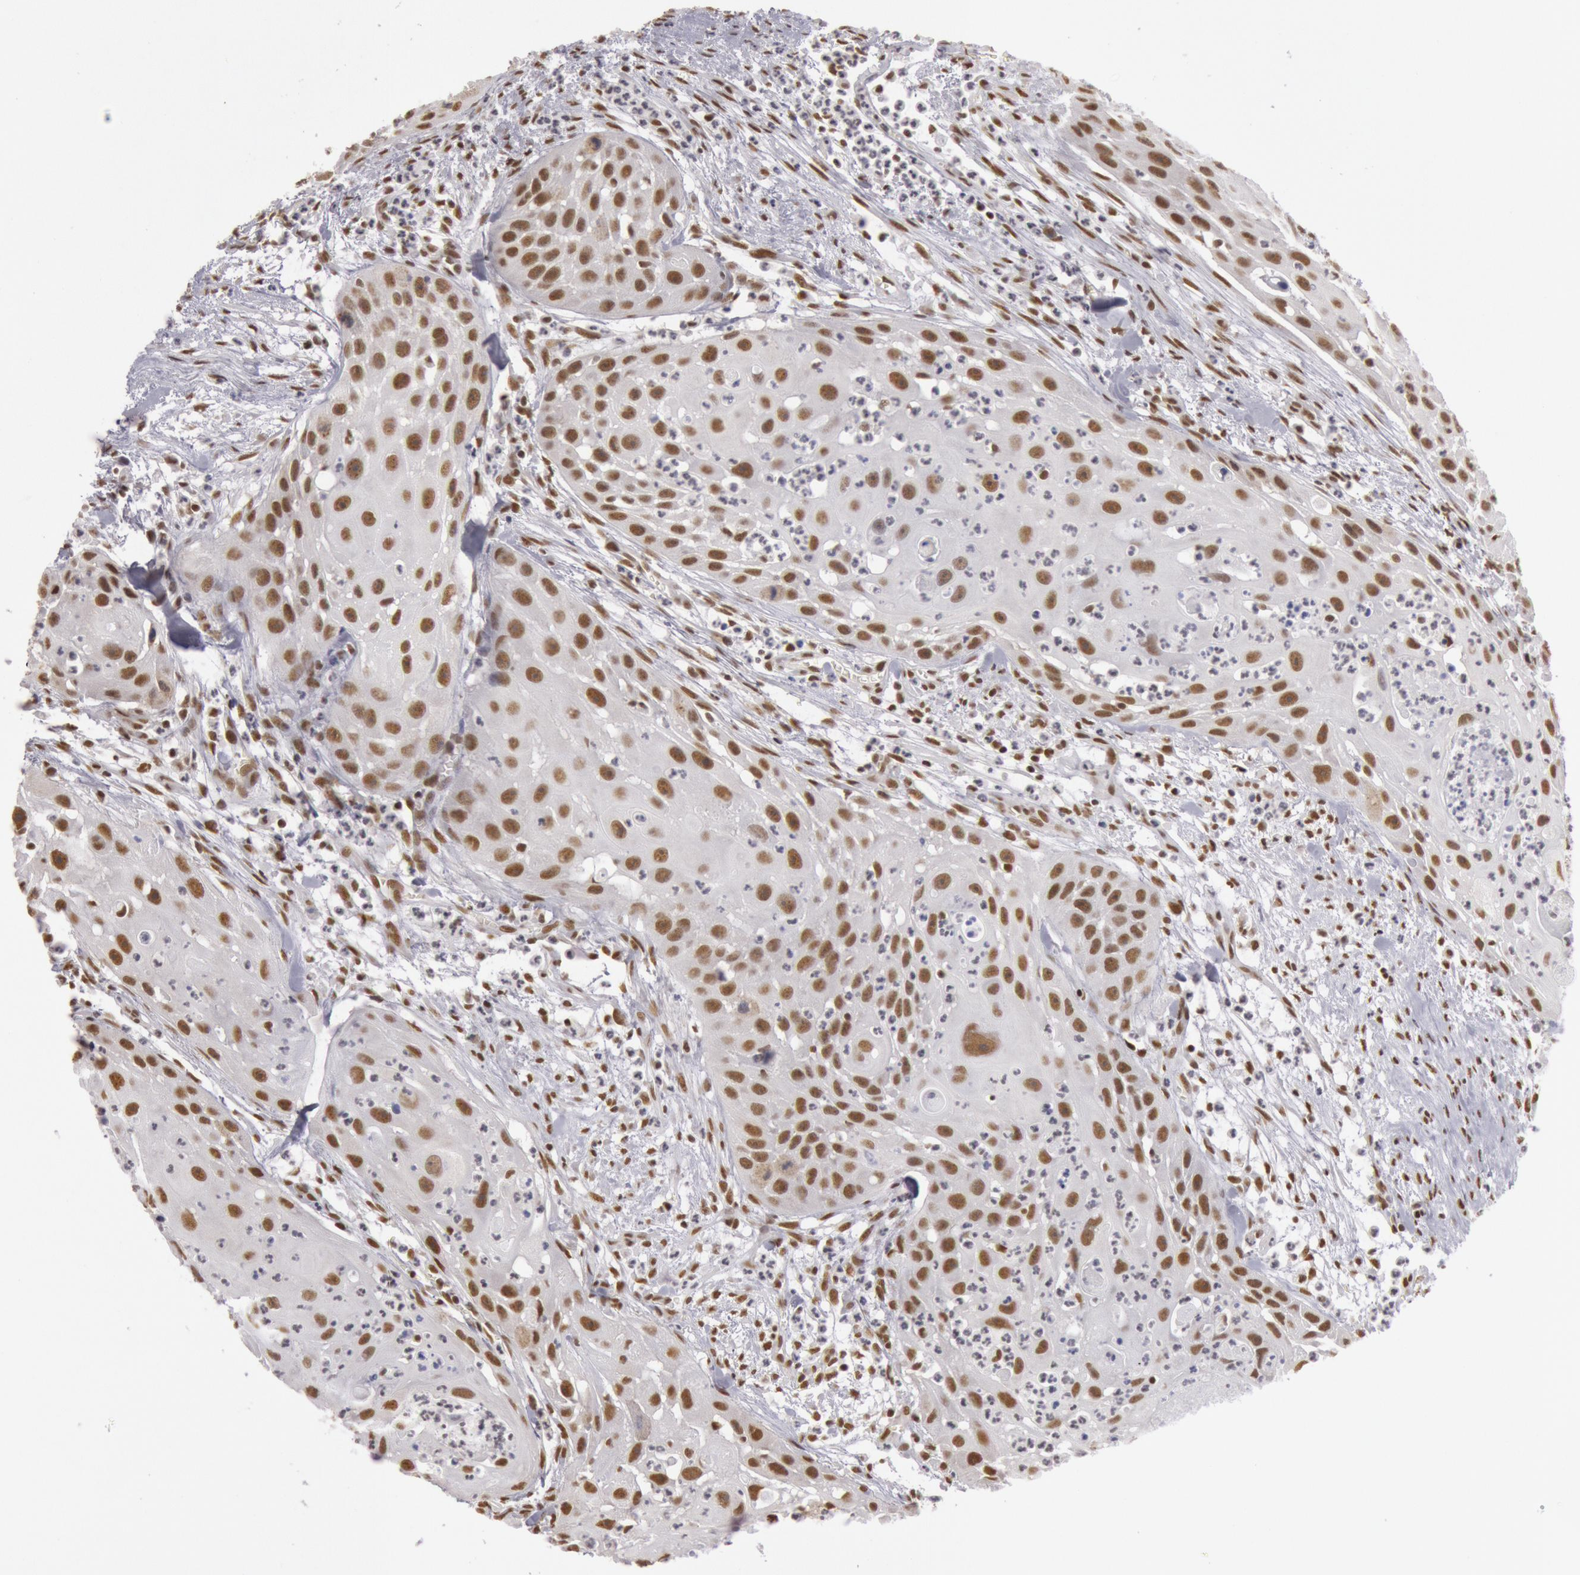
{"staining": {"intensity": "moderate", "quantity": "25%-75%", "location": "nuclear"}, "tissue": "head and neck cancer", "cell_type": "Tumor cells", "image_type": "cancer", "snomed": [{"axis": "morphology", "description": "Squamous cell carcinoma, NOS"}, {"axis": "topography", "description": "Head-Neck"}], "caption": "Tumor cells display moderate nuclear expression in about 25%-75% of cells in head and neck cancer (squamous cell carcinoma).", "gene": "ESS2", "patient": {"sex": "male", "age": 64}}